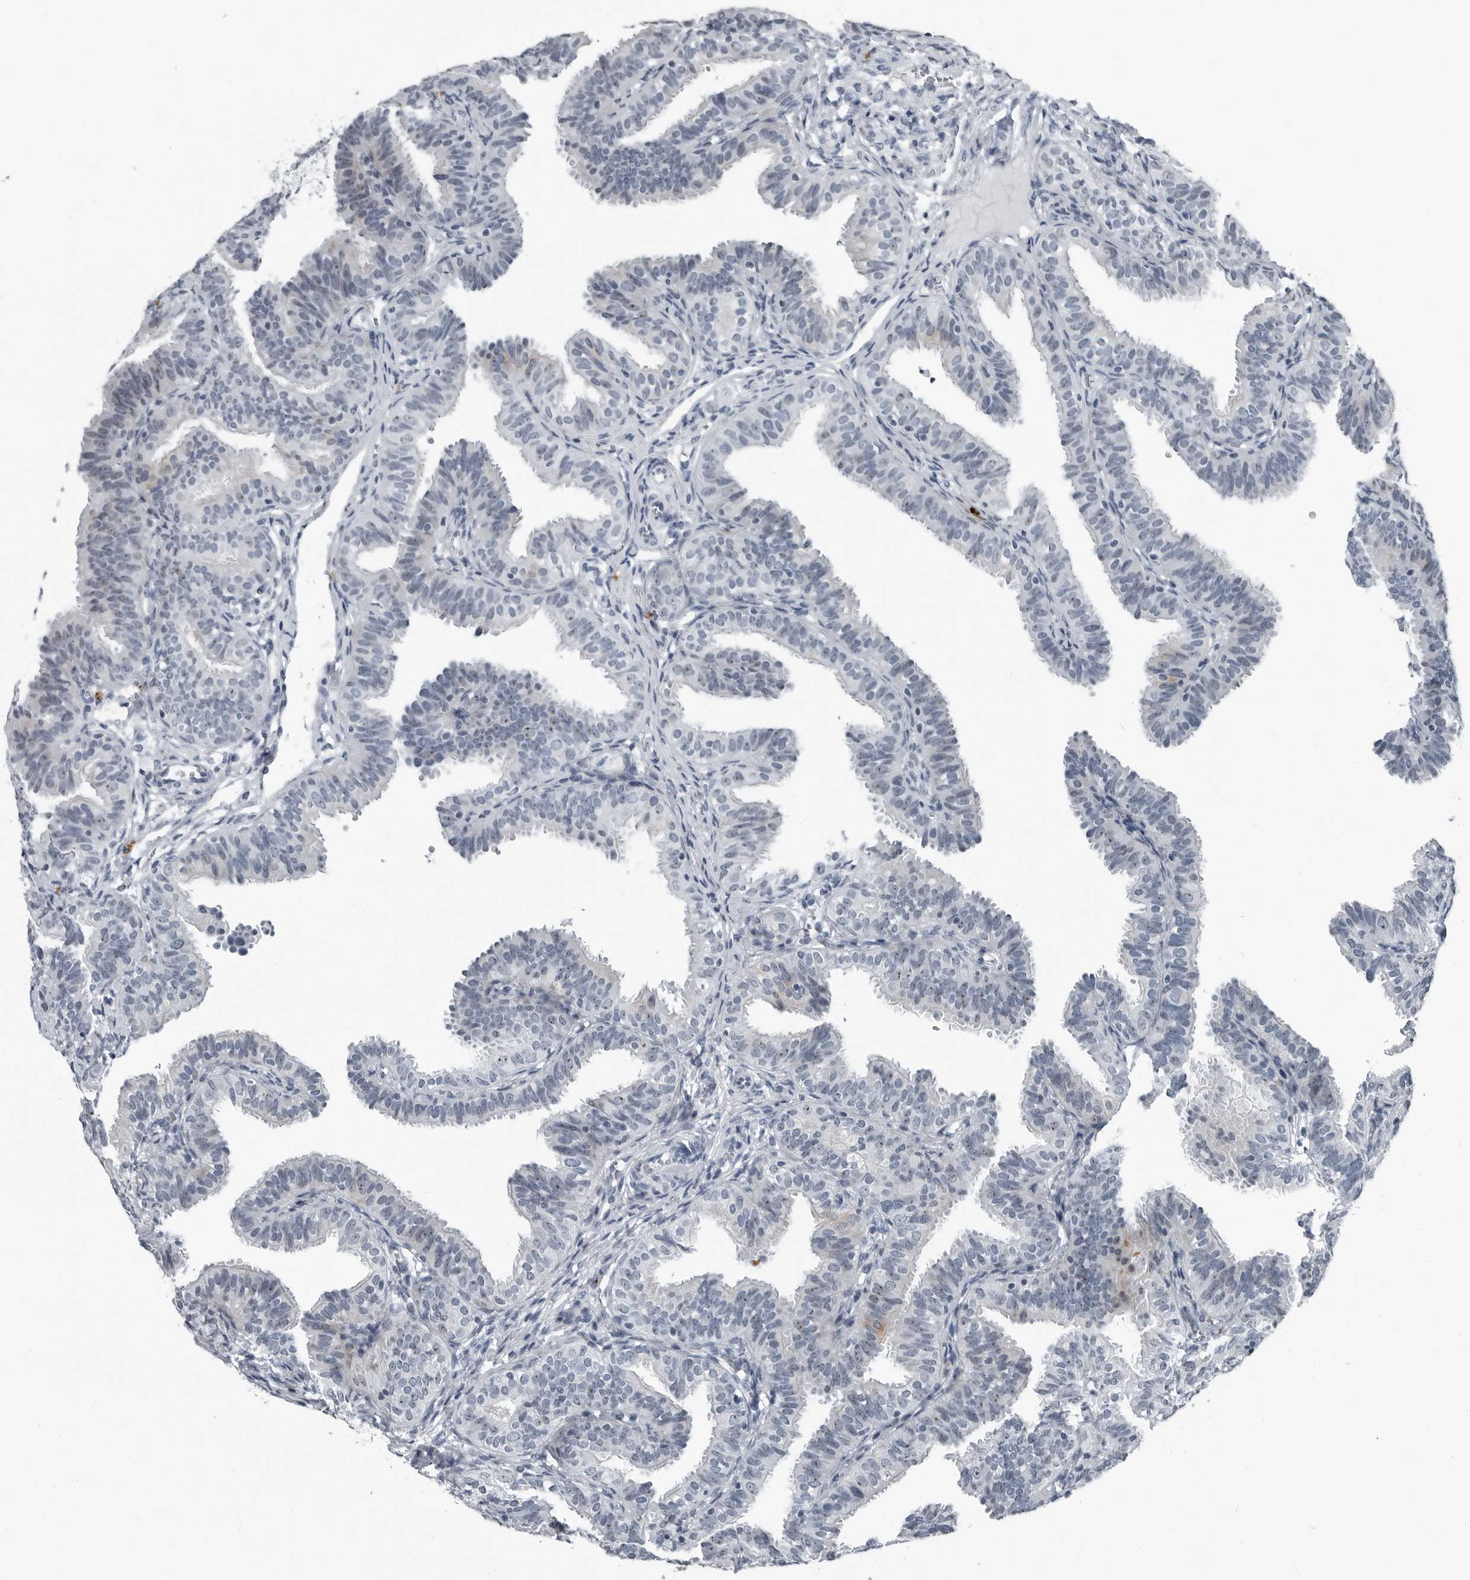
{"staining": {"intensity": "negative", "quantity": "none", "location": "none"}, "tissue": "fallopian tube", "cell_type": "Glandular cells", "image_type": "normal", "snomed": [{"axis": "morphology", "description": "Normal tissue, NOS"}, {"axis": "topography", "description": "Fallopian tube"}], "caption": "This is an immunohistochemistry histopathology image of unremarkable fallopian tube. There is no positivity in glandular cells.", "gene": "PDCD11", "patient": {"sex": "female", "age": 35}}